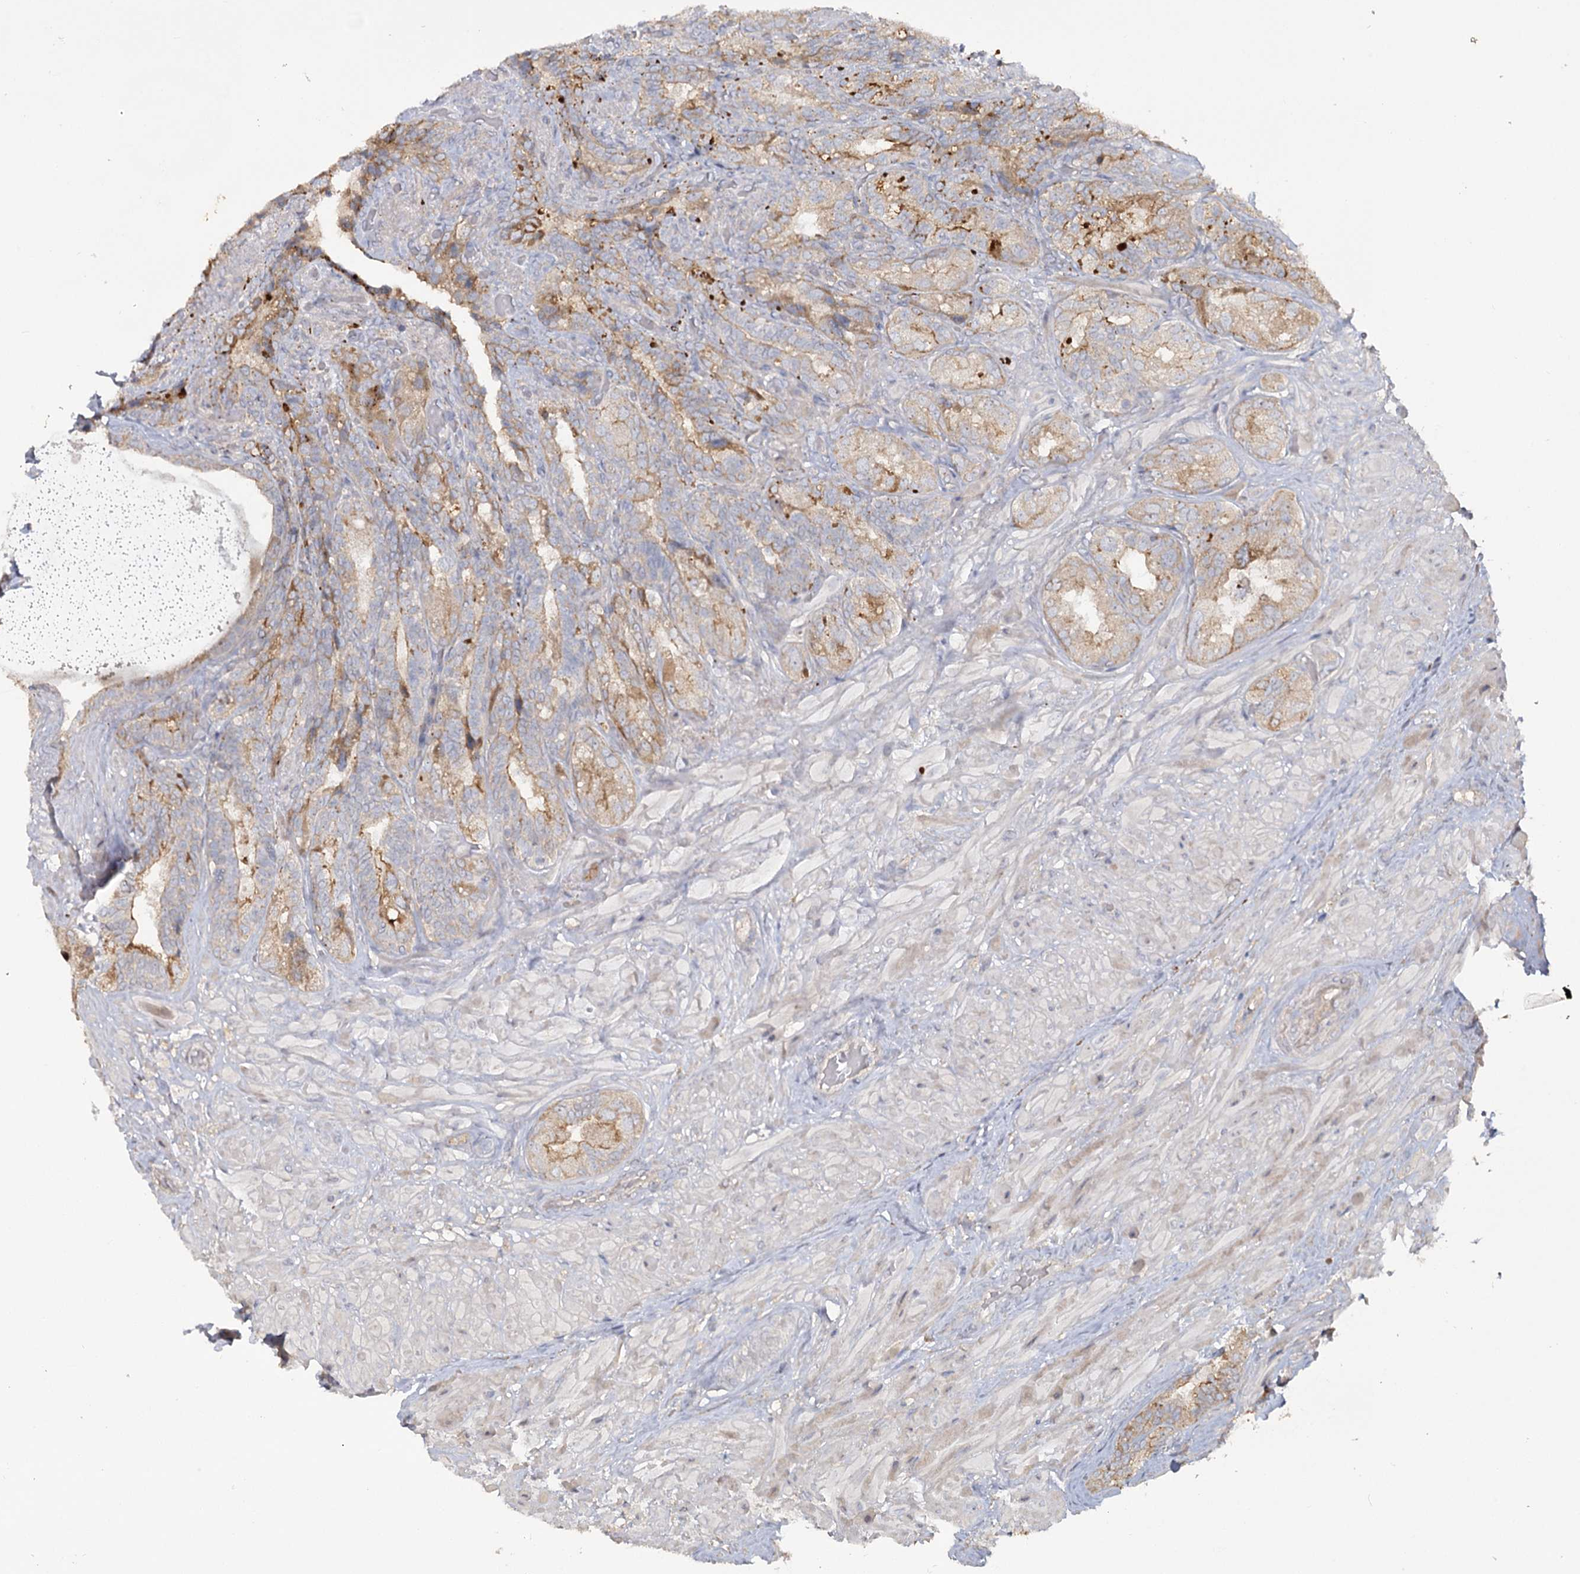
{"staining": {"intensity": "moderate", "quantity": "<25%", "location": "cytoplasmic/membranous"}, "tissue": "seminal vesicle", "cell_type": "Glandular cells", "image_type": "normal", "snomed": [{"axis": "morphology", "description": "Normal tissue, NOS"}, {"axis": "topography", "description": "Prostate and seminal vesicle, NOS"}, {"axis": "topography", "description": "Prostate"}, {"axis": "topography", "description": "Seminal veicle"}], "caption": "IHC (DAB) staining of benign human seminal vesicle demonstrates moderate cytoplasmic/membranous protein positivity in about <25% of glandular cells. Immunohistochemistry (ihc) stains the protein of interest in brown and the nuclei are stained blue.", "gene": "ANGPTL5", "patient": {"sex": "male", "age": 67}}